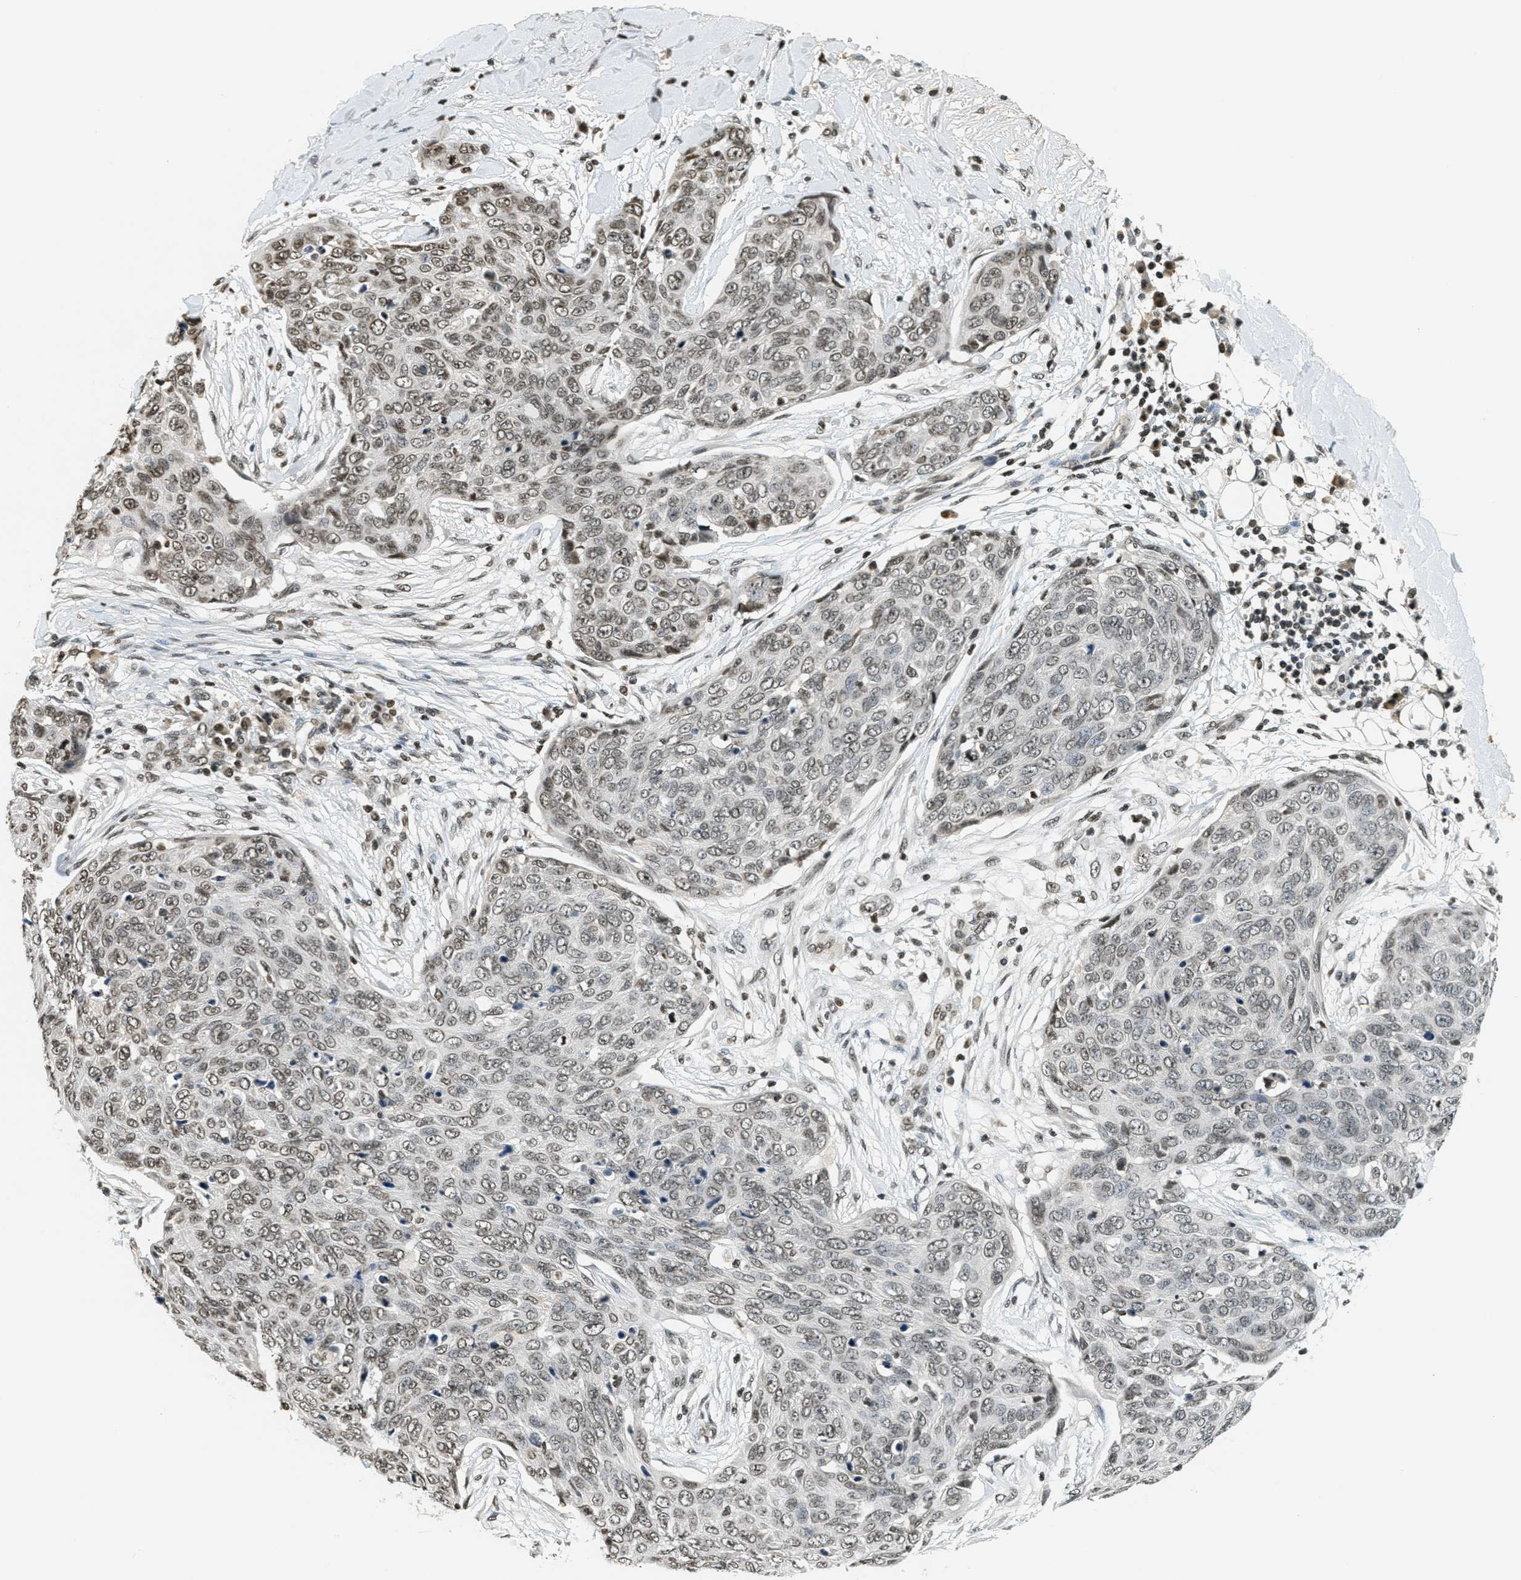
{"staining": {"intensity": "weak", "quantity": ">75%", "location": "nuclear"}, "tissue": "skin cancer", "cell_type": "Tumor cells", "image_type": "cancer", "snomed": [{"axis": "morphology", "description": "Squamous cell carcinoma in situ, NOS"}, {"axis": "morphology", "description": "Squamous cell carcinoma, NOS"}, {"axis": "topography", "description": "Skin"}], "caption": "High-power microscopy captured an immunohistochemistry image of squamous cell carcinoma (skin), revealing weak nuclear staining in about >75% of tumor cells.", "gene": "LDB2", "patient": {"sex": "male", "age": 93}}